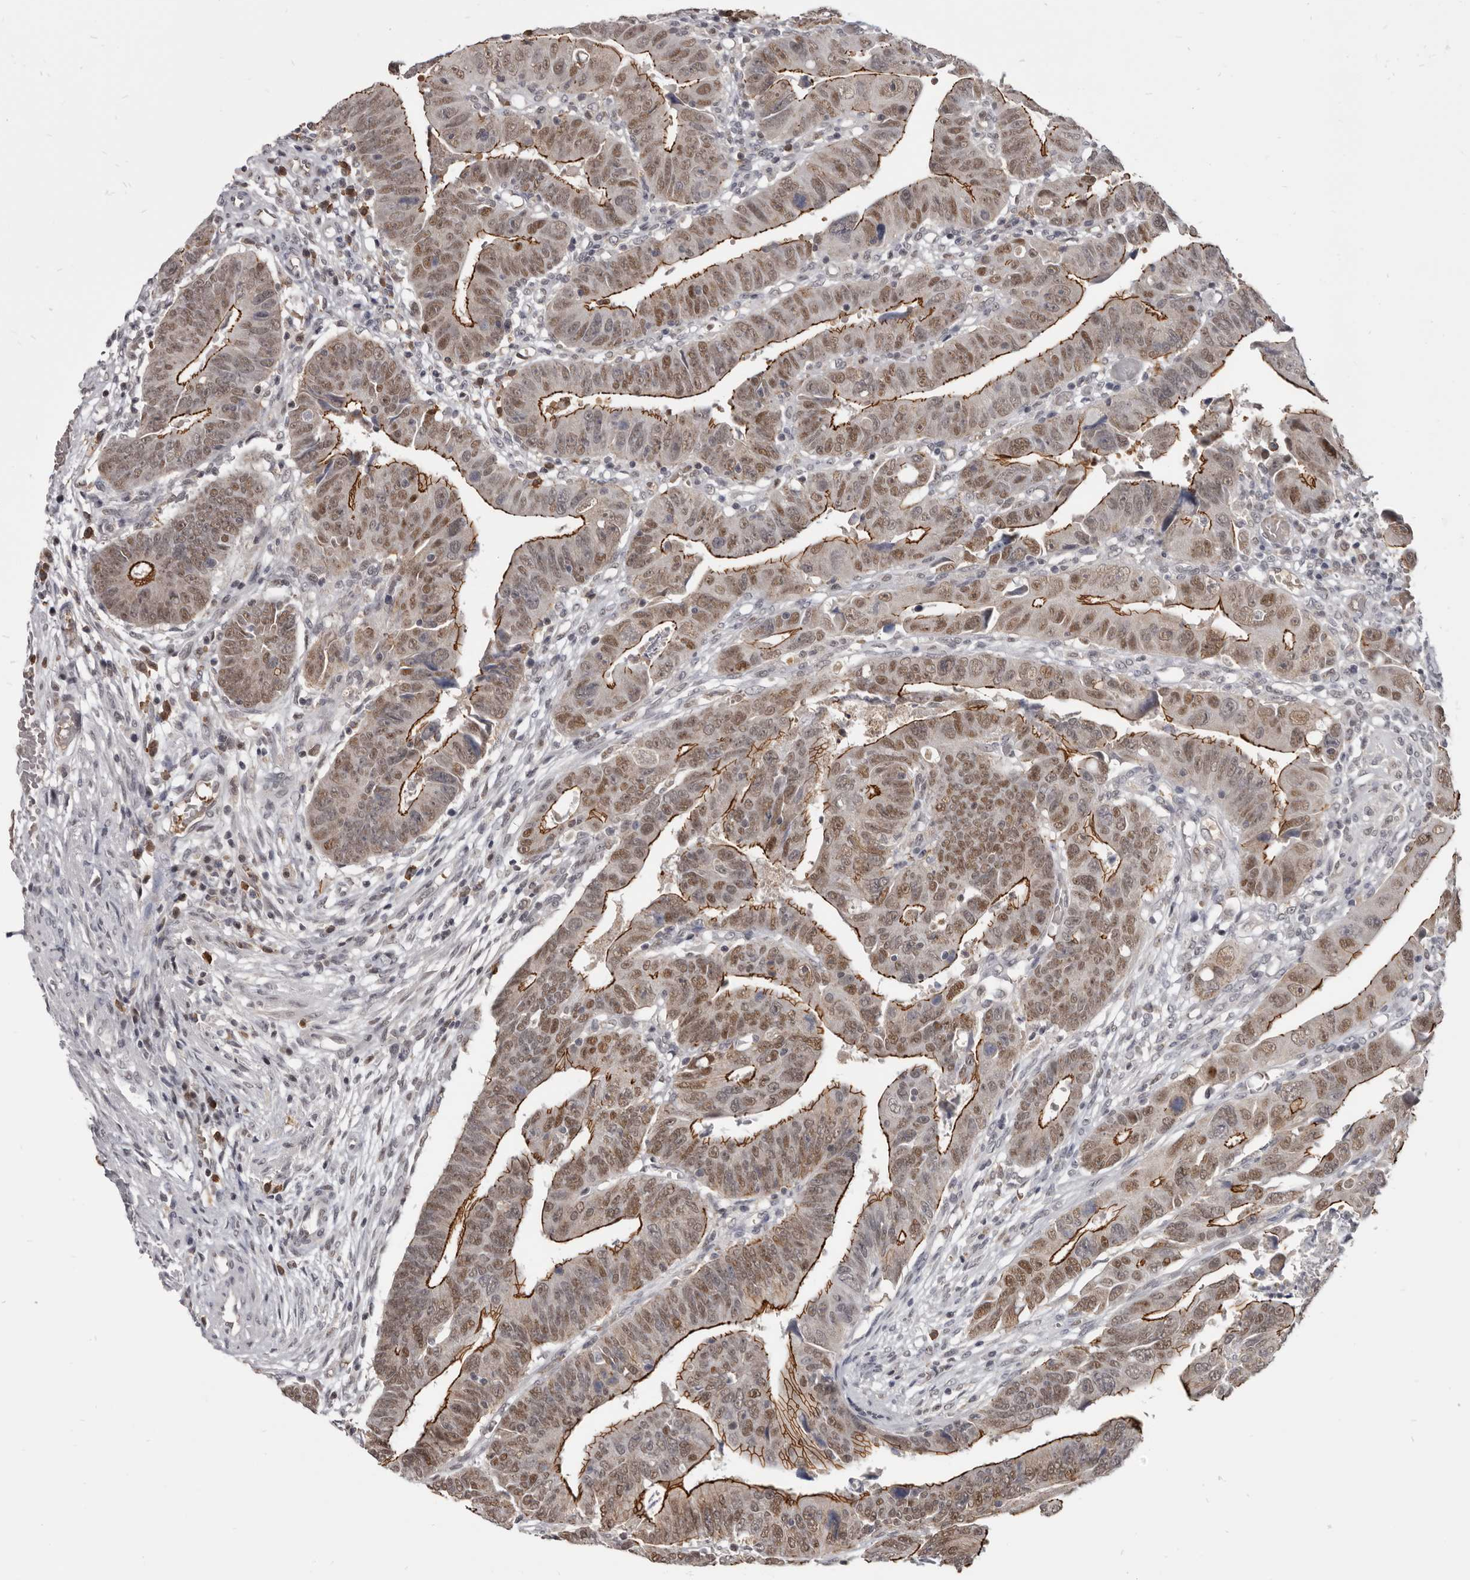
{"staining": {"intensity": "moderate", "quantity": ">75%", "location": "cytoplasmic/membranous,nuclear"}, "tissue": "colorectal cancer", "cell_type": "Tumor cells", "image_type": "cancer", "snomed": [{"axis": "morphology", "description": "Adenocarcinoma, NOS"}, {"axis": "topography", "description": "Rectum"}], "caption": "A micrograph of colorectal cancer stained for a protein displays moderate cytoplasmic/membranous and nuclear brown staining in tumor cells.", "gene": "CGN", "patient": {"sex": "female", "age": 65}}